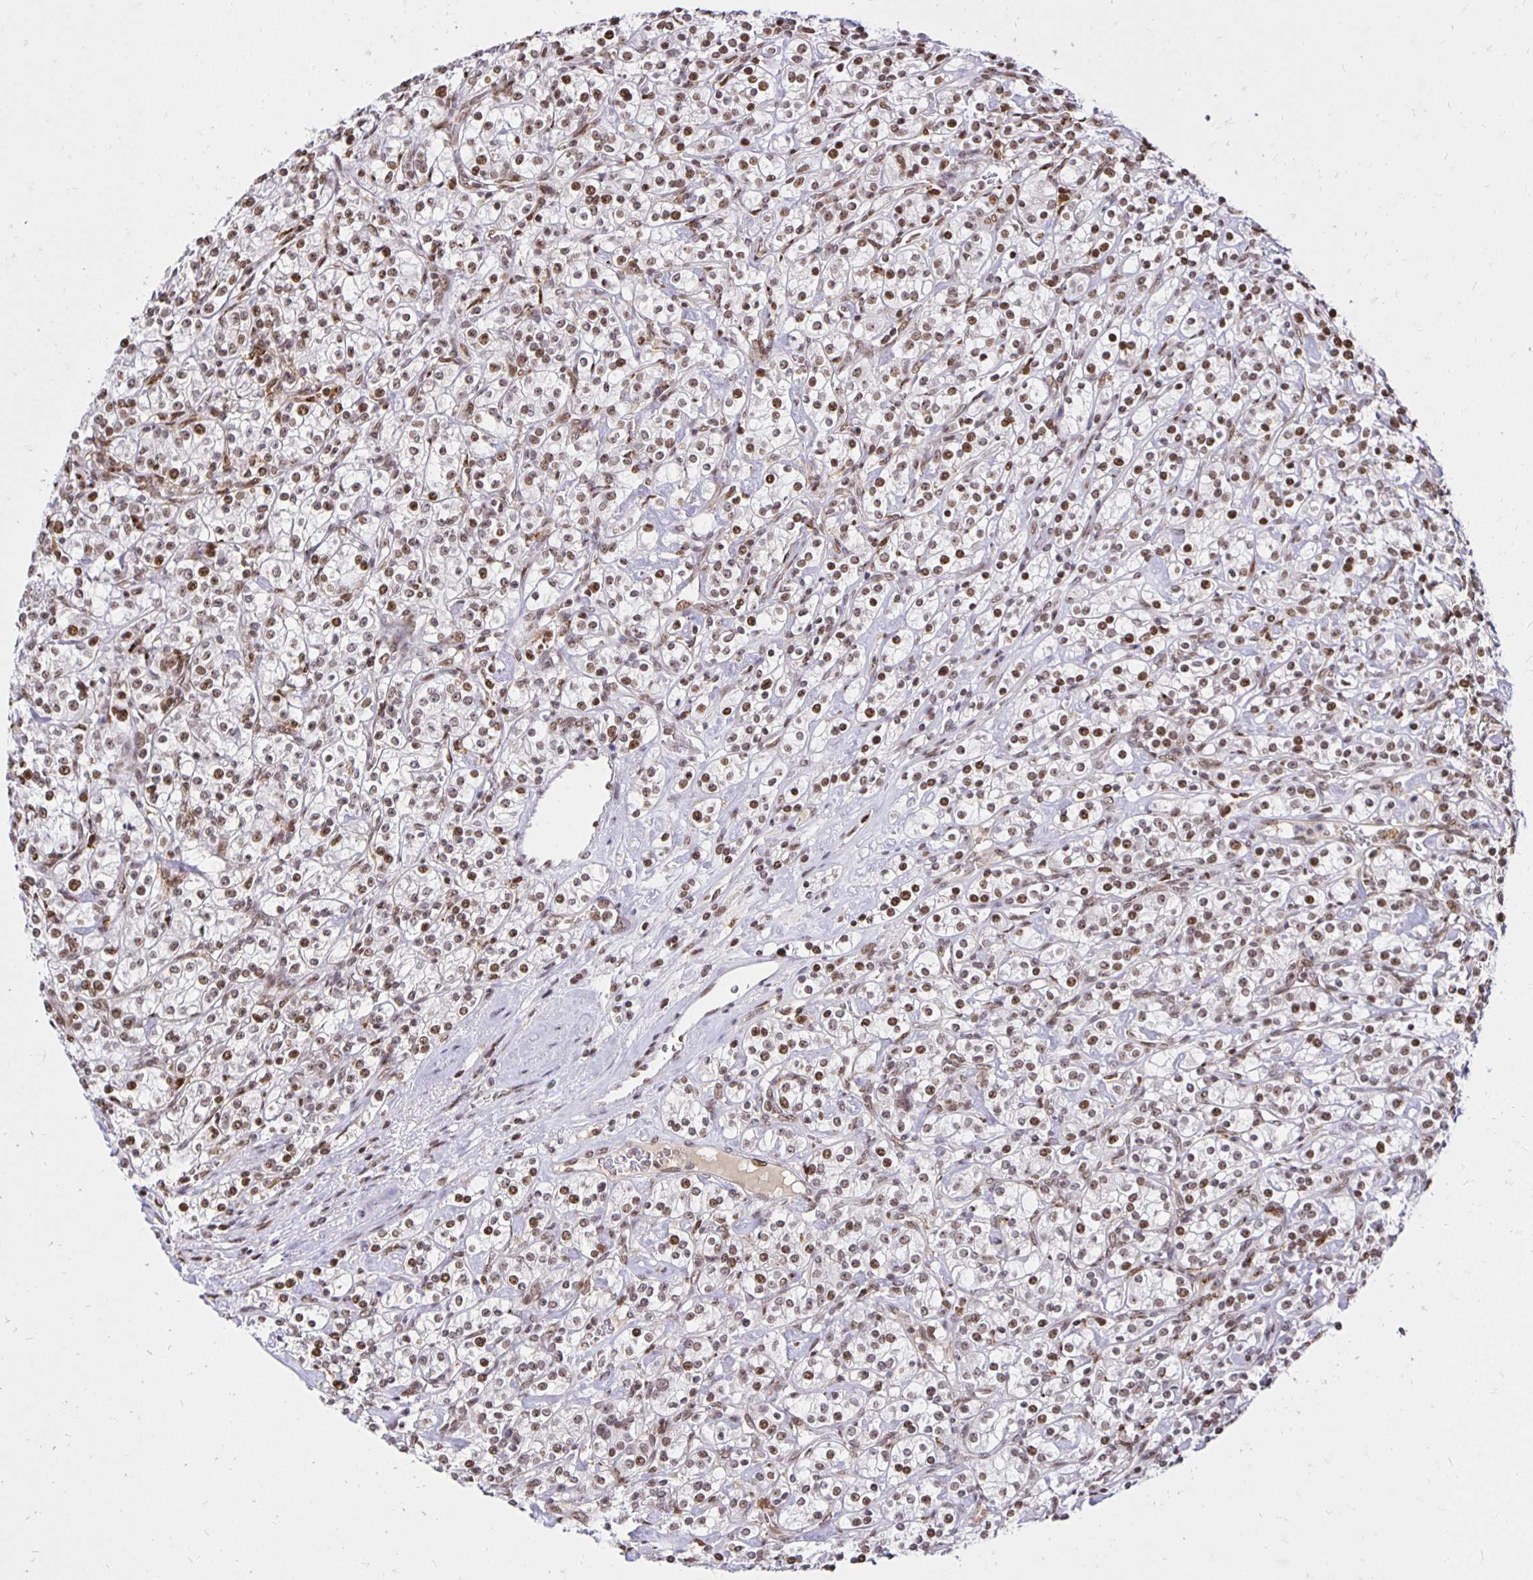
{"staining": {"intensity": "moderate", "quantity": ">75%", "location": "nuclear"}, "tissue": "renal cancer", "cell_type": "Tumor cells", "image_type": "cancer", "snomed": [{"axis": "morphology", "description": "Adenocarcinoma, NOS"}, {"axis": "topography", "description": "Kidney"}], "caption": "Renal cancer tissue displays moderate nuclear staining in about >75% of tumor cells", "gene": "ZNF579", "patient": {"sex": "male", "age": 77}}